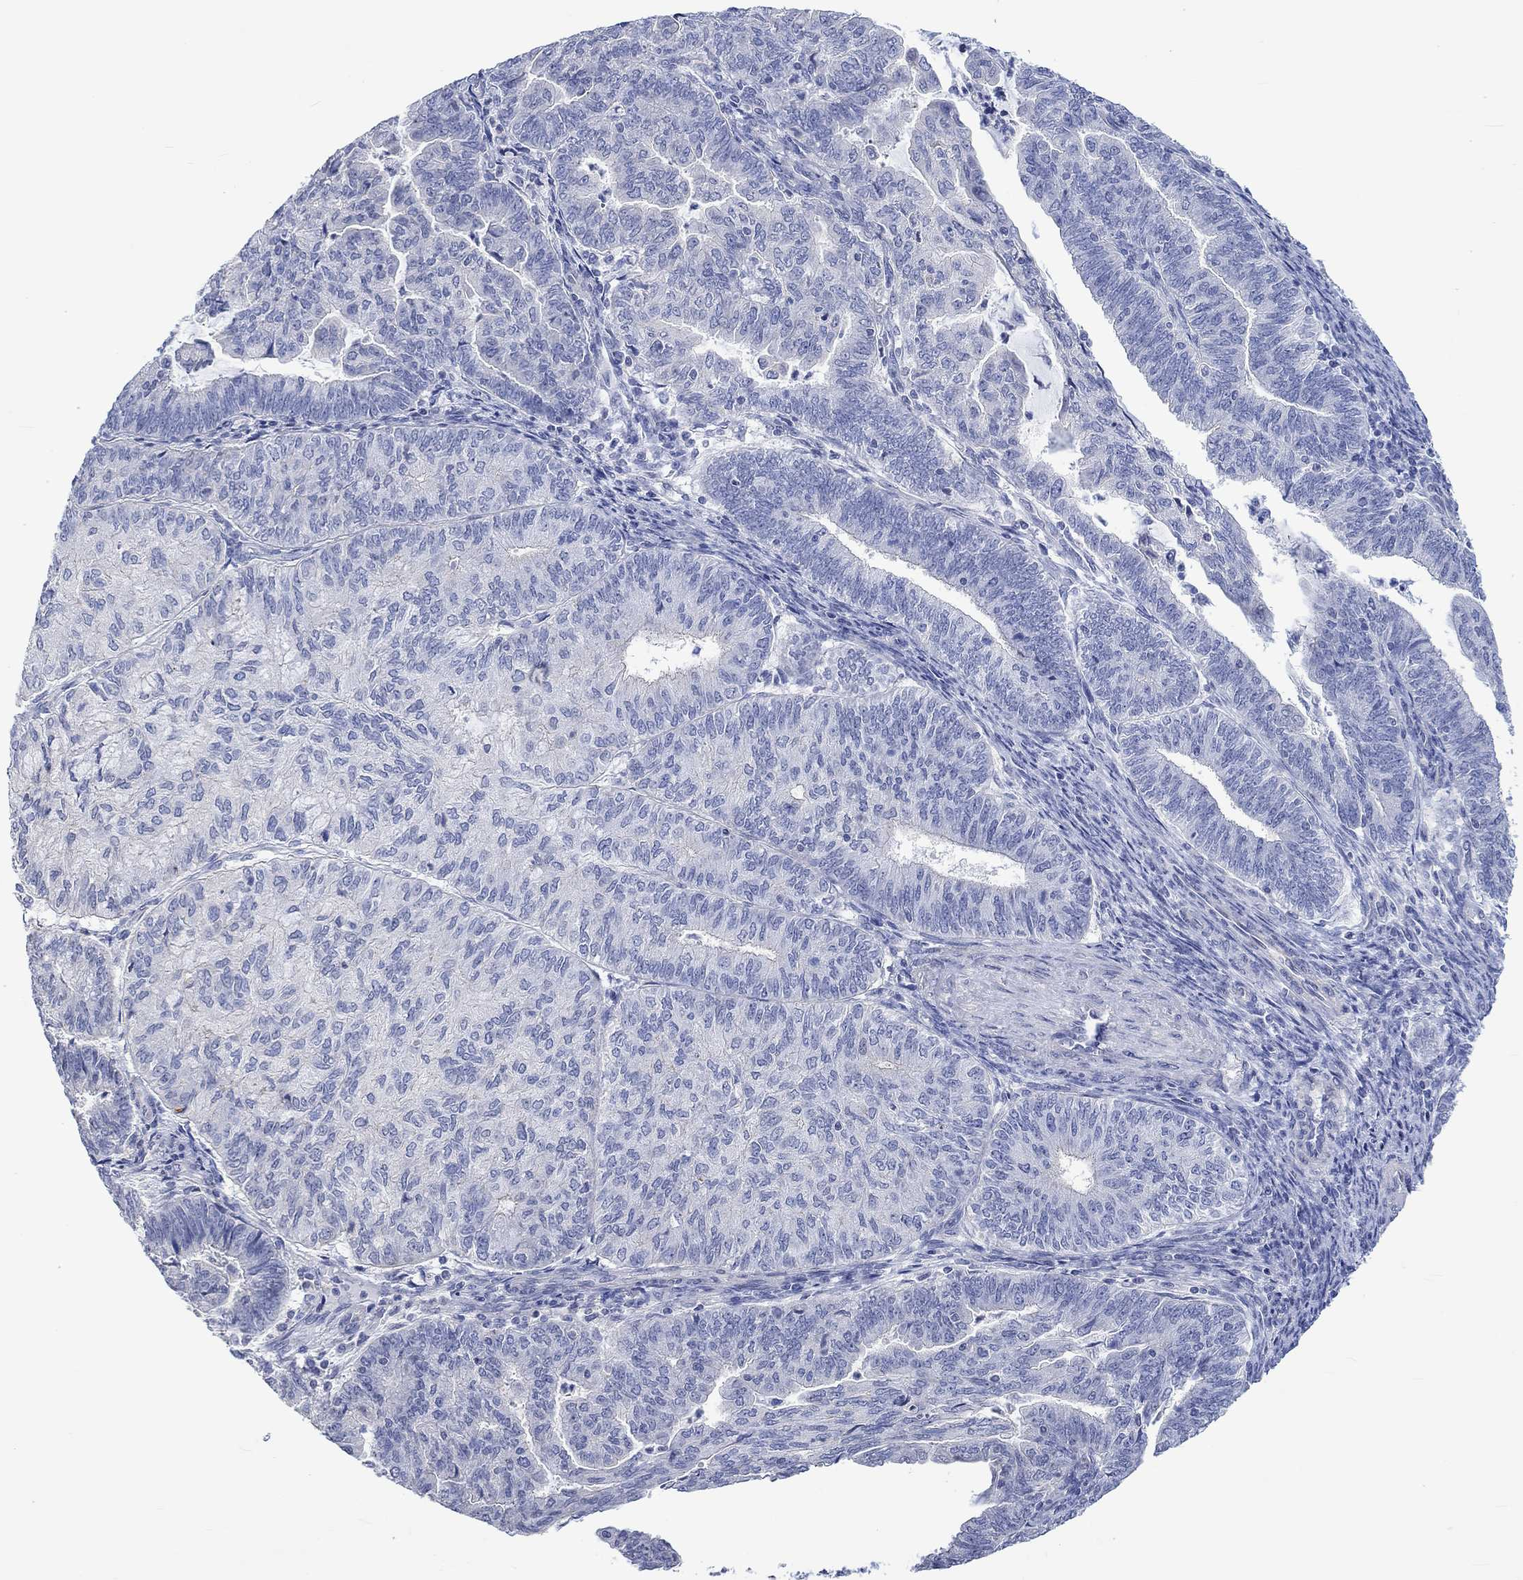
{"staining": {"intensity": "negative", "quantity": "none", "location": "none"}, "tissue": "endometrial cancer", "cell_type": "Tumor cells", "image_type": "cancer", "snomed": [{"axis": "morphology", "description": "Adenocarcinoma, NOS"}, {"axis": "topography", "description": "Endometrium"}], "caption": "IHC micrograph of neoplastic tissue: human endometrial cancer (adenocarcinoma) stained with DAB exhibits no significant protein positivity in tumor cells.", "gene": "AGRP", "patient": {"sex": "female", "age": 82}}